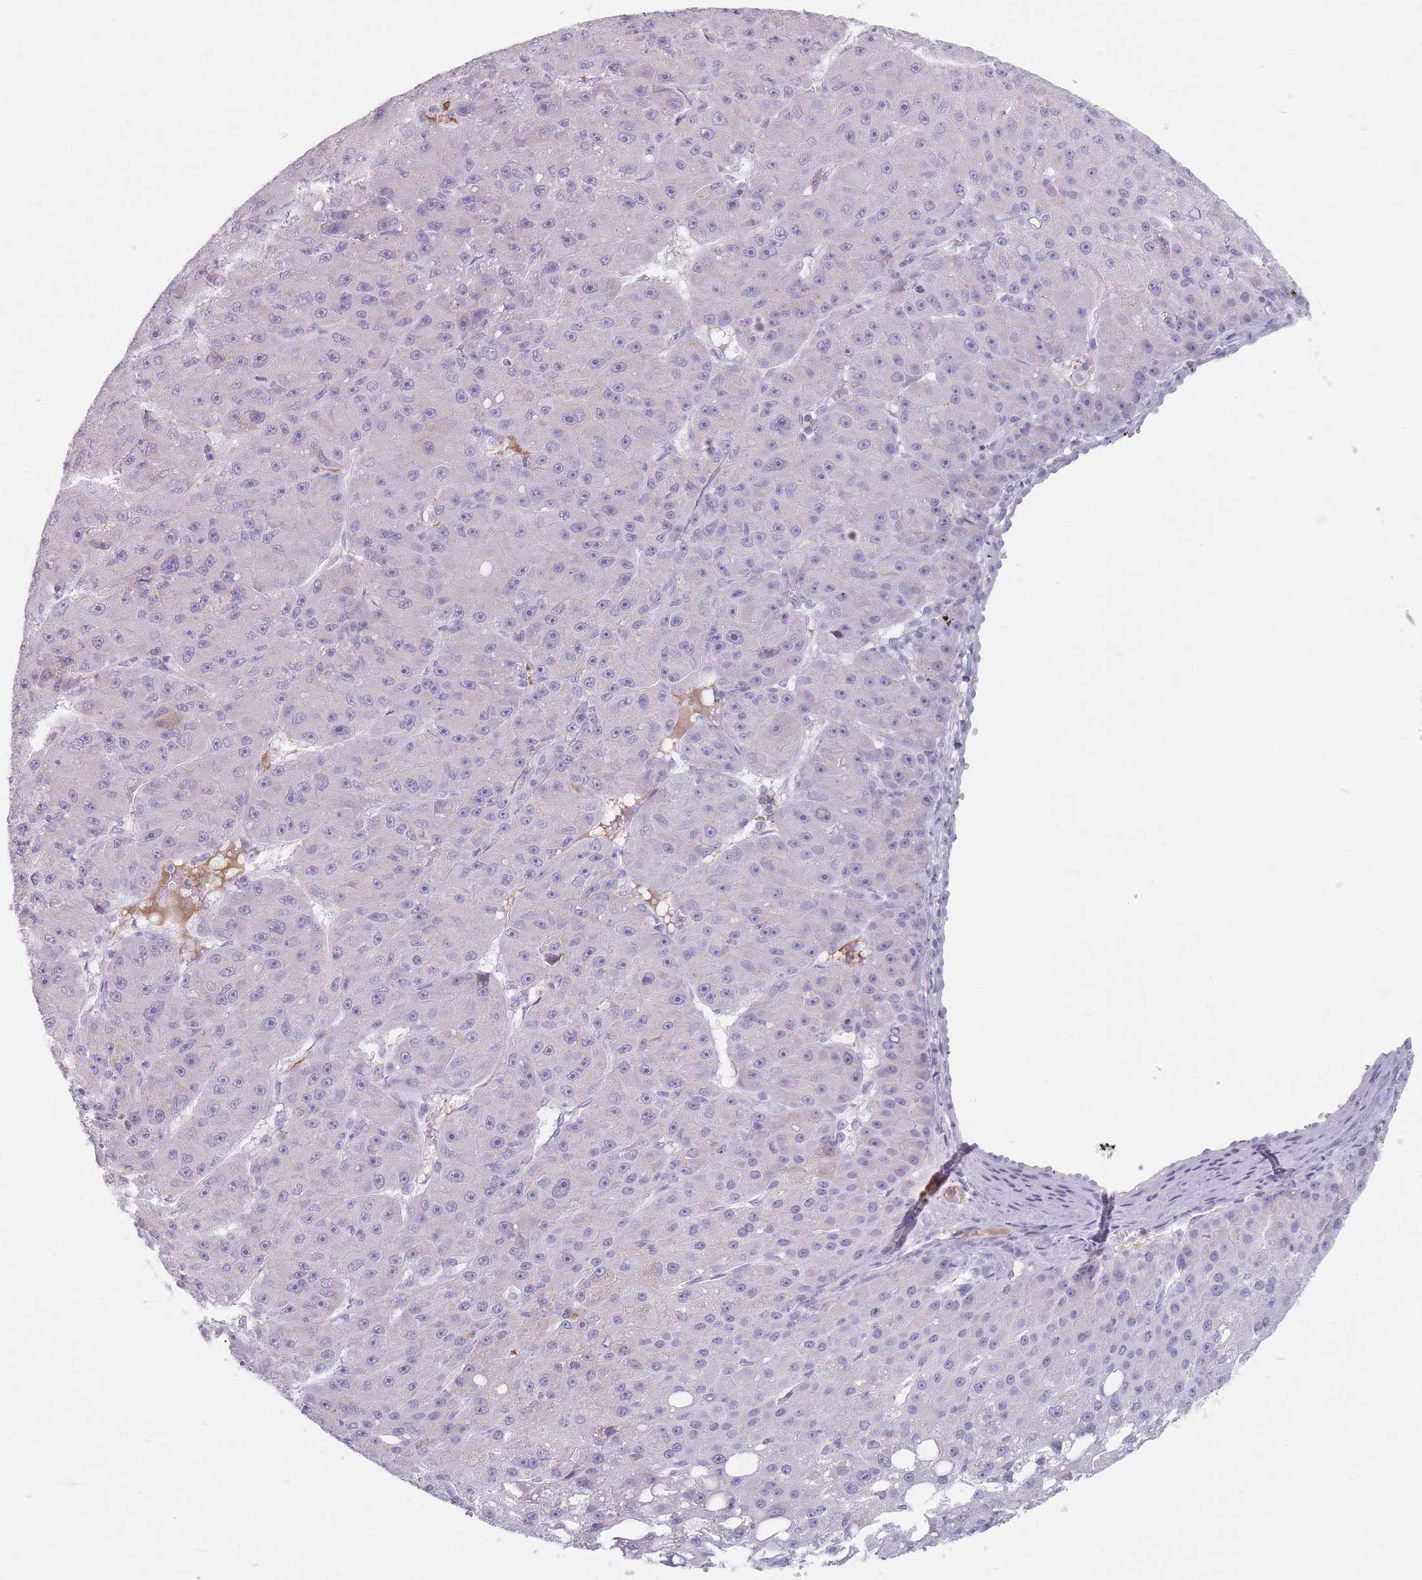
{"staining": {"intensity": "negative", "quantity": "none", "location": "none"}, "tissue": "liver cancer", "cell_type": "Tumor cells", "image_type": "cancer", "snomed": [{"axis": "morphology", "description": "Carcinoma, Hepatocellular, NOS"}, {"axis": "topography", "description": "Liver"}], "caption": "A high-resolution photomicrograph shows IHC staining of hepatocellular carcinoma (liver), which demonstrates no significant positivity in tumor cells.", "gene": "PIGM", "patient": {"sex": "male", "age": 67}}